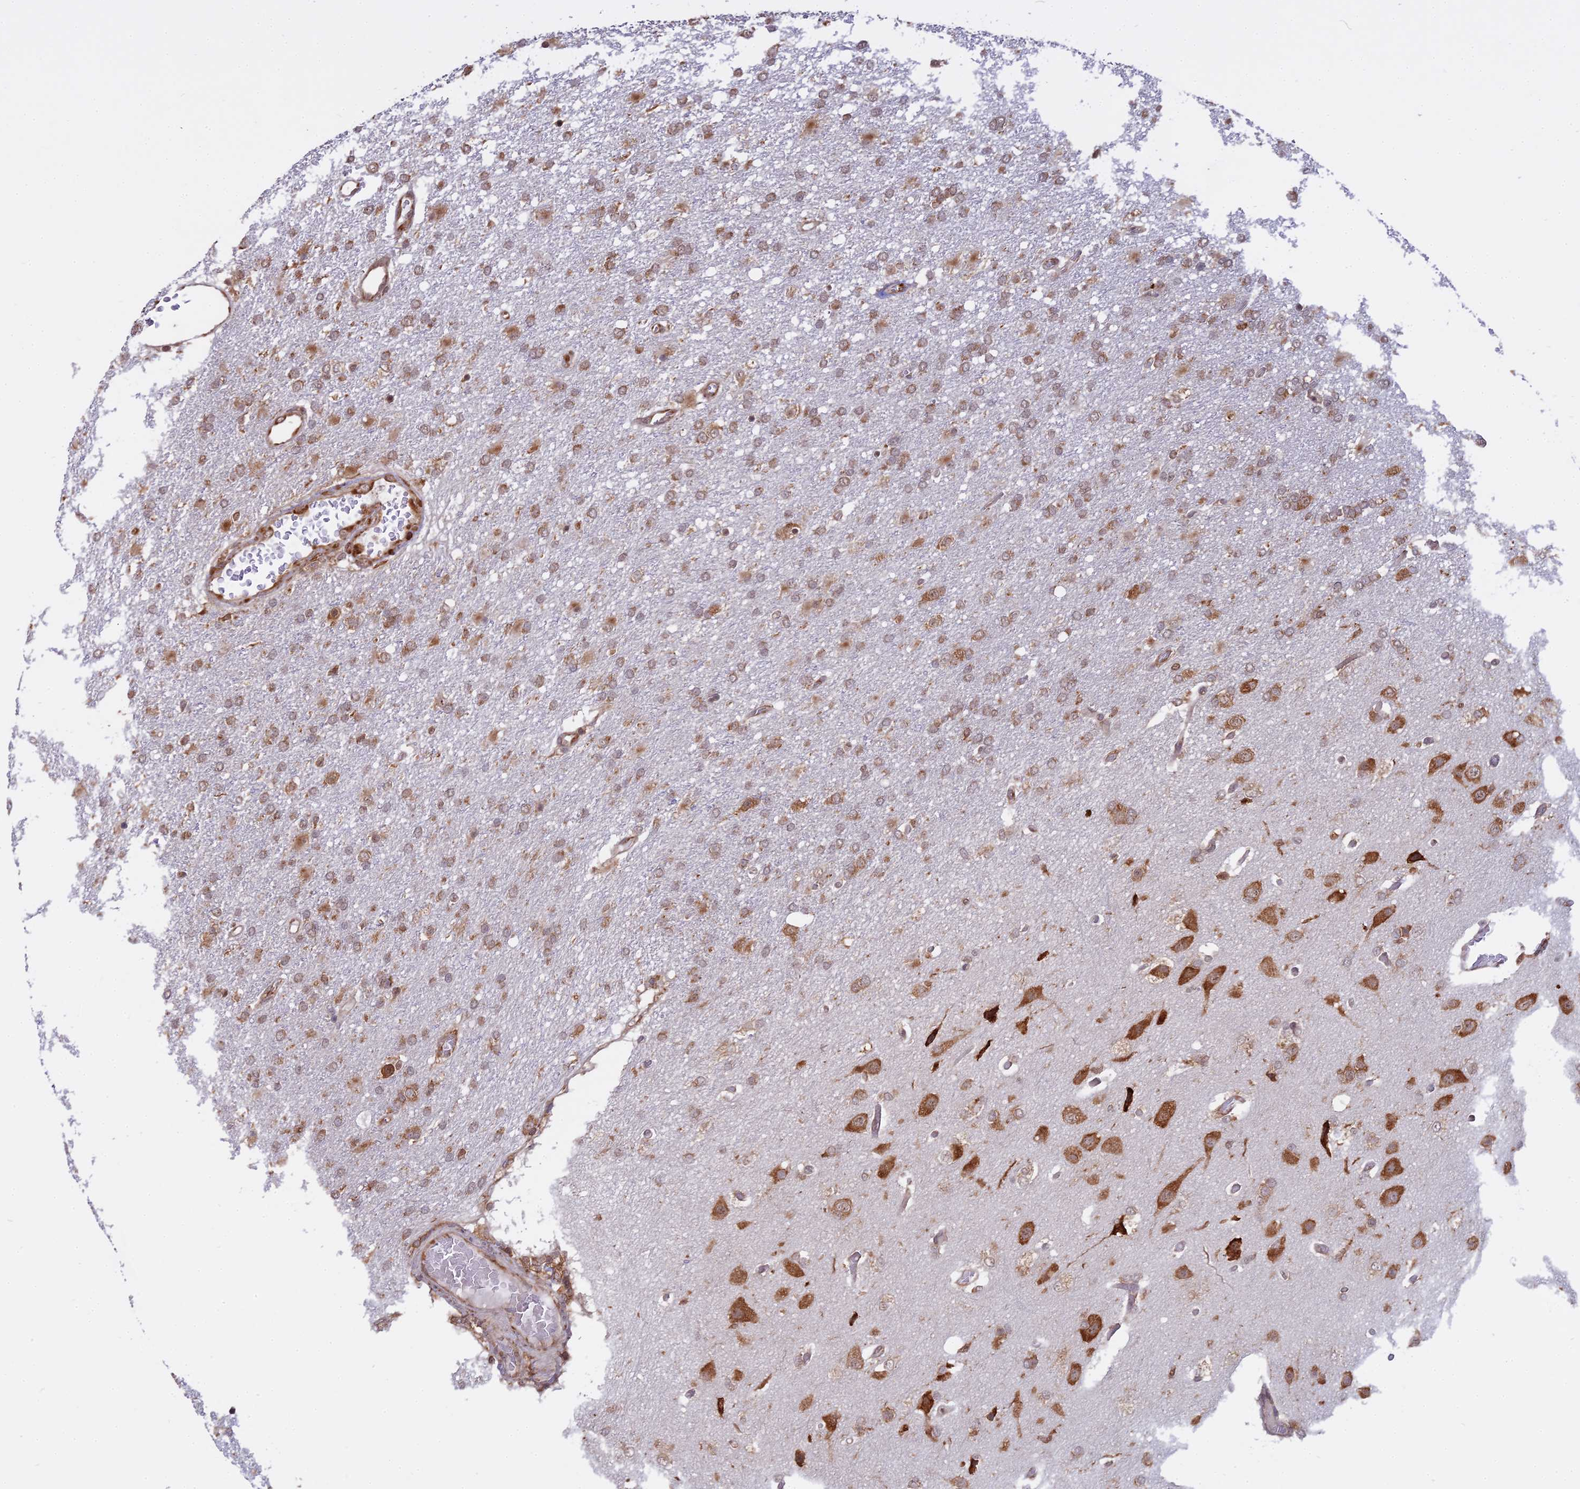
{"staining": {"intensity": "moderate", "quantity": ">75%", "location": "cytoplasmic/membranous"}, "tissue": "glioma", "cell_type": "Tumor cells", "image_type": "cancer", "snomed": [{"axis": "morphology", "description": "Glioma, malignant, High grade"}, {"axis": "topography", "description": "Brain"}], "caption": "The micrograph exhibits staining of glioma, revealing moderate cytoplasmic/membranous protein staining (brown color) within tumor cells.", "gene": "RPL26", "patient": {"sex": "female", "age": 74}}